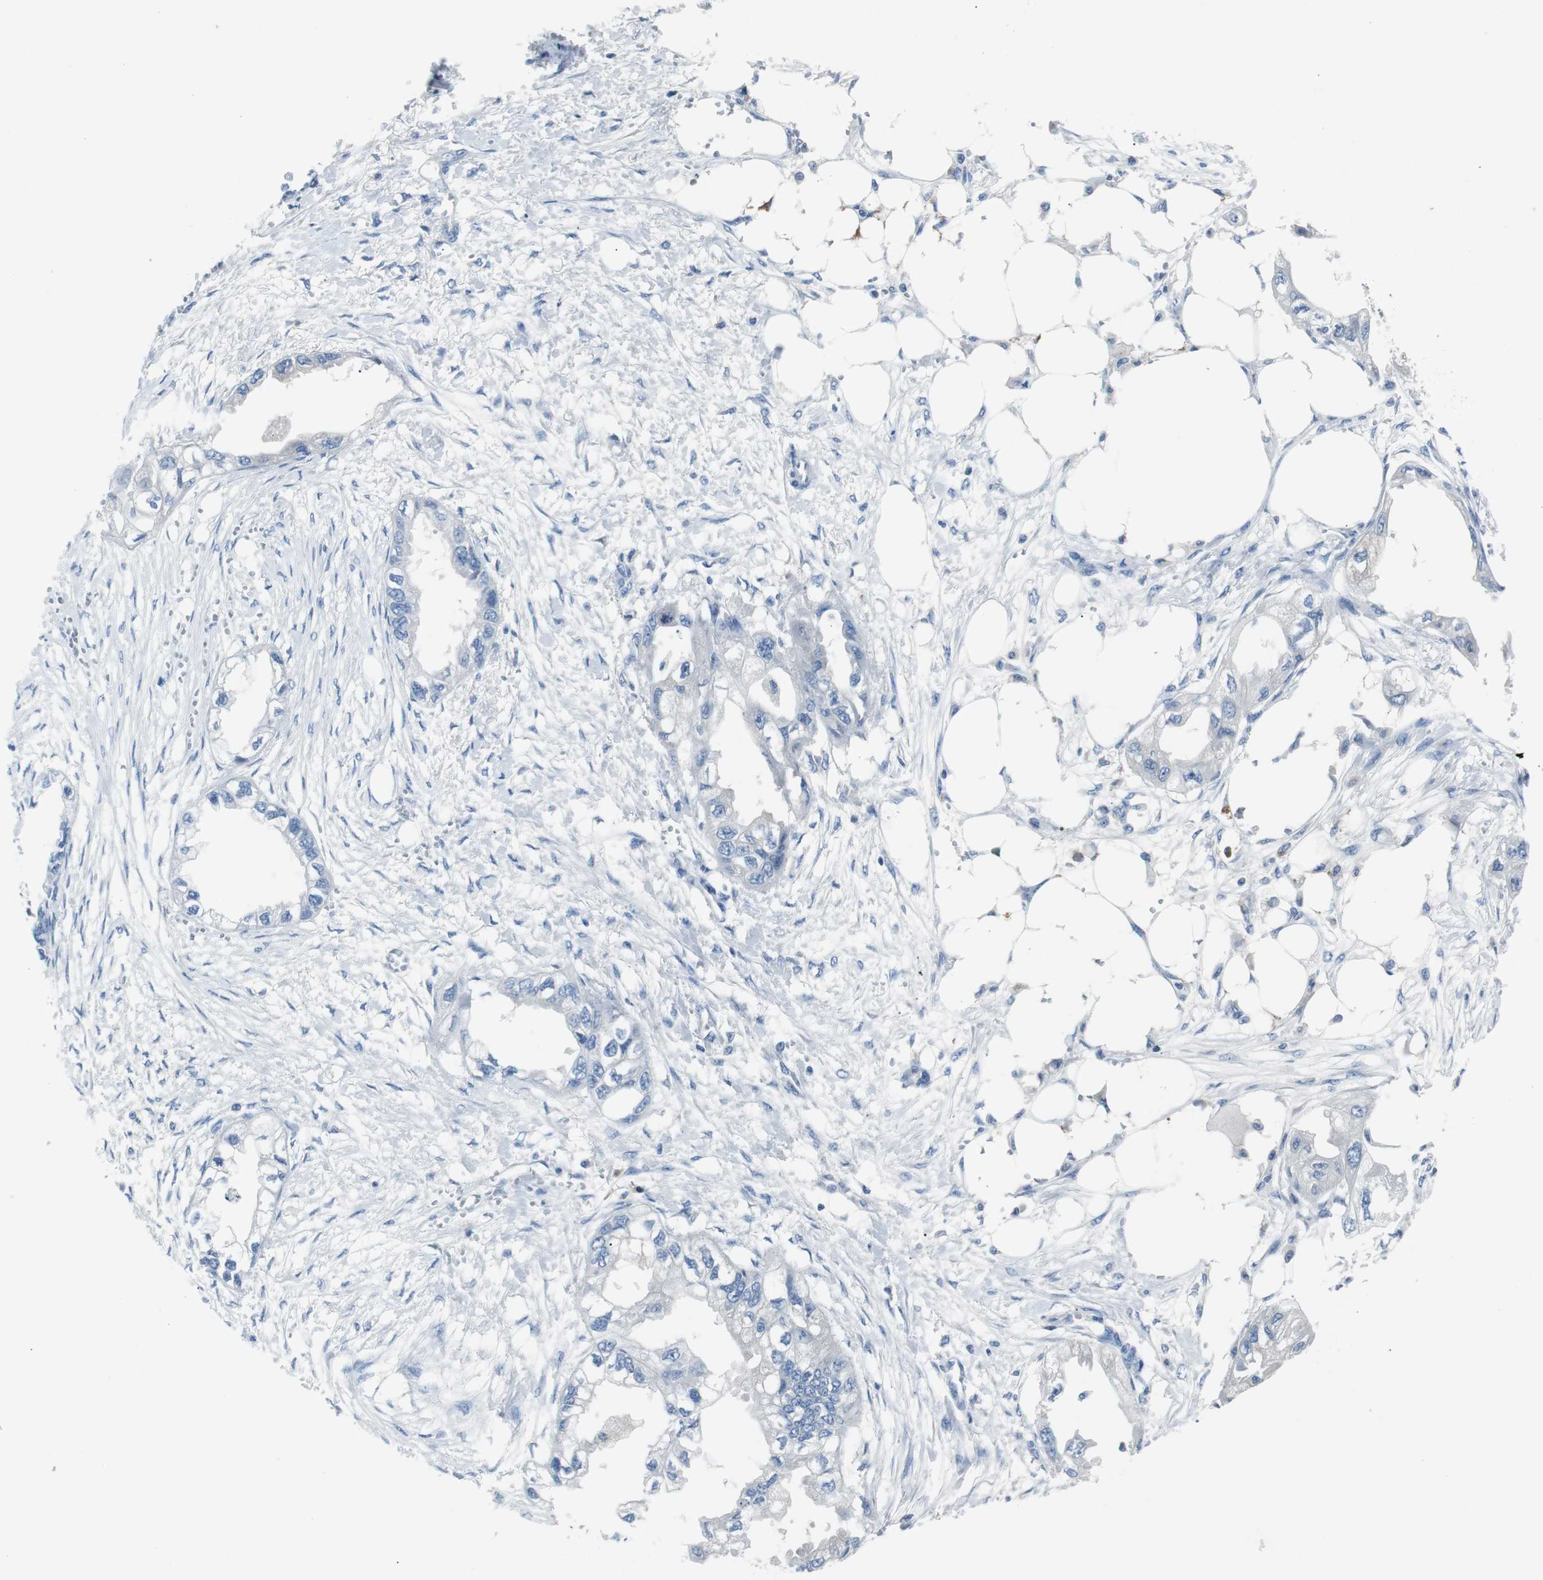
{"staining": {"intensity": "negative", "quantity": "none", "location": "none"}, "tissue": "endometrial cancer", "cell_type": "Tumor cells", "image_type": "cancer", "snomed": [{"axis": "morphology", "description": "Adenocarcinoma, NOS"}, {"axis": "topography", "description": "Endometrium"}], "caption": "Adenocarcinoma (endometrial) was stained to show a protein in brown. There is no significant positivity in tumor cells. (Immunohistochemistry (ihc), brightfield microscopy, high magnification).", "gene": "EEF2K", "patient": {"sex": "female", "age": 67}}